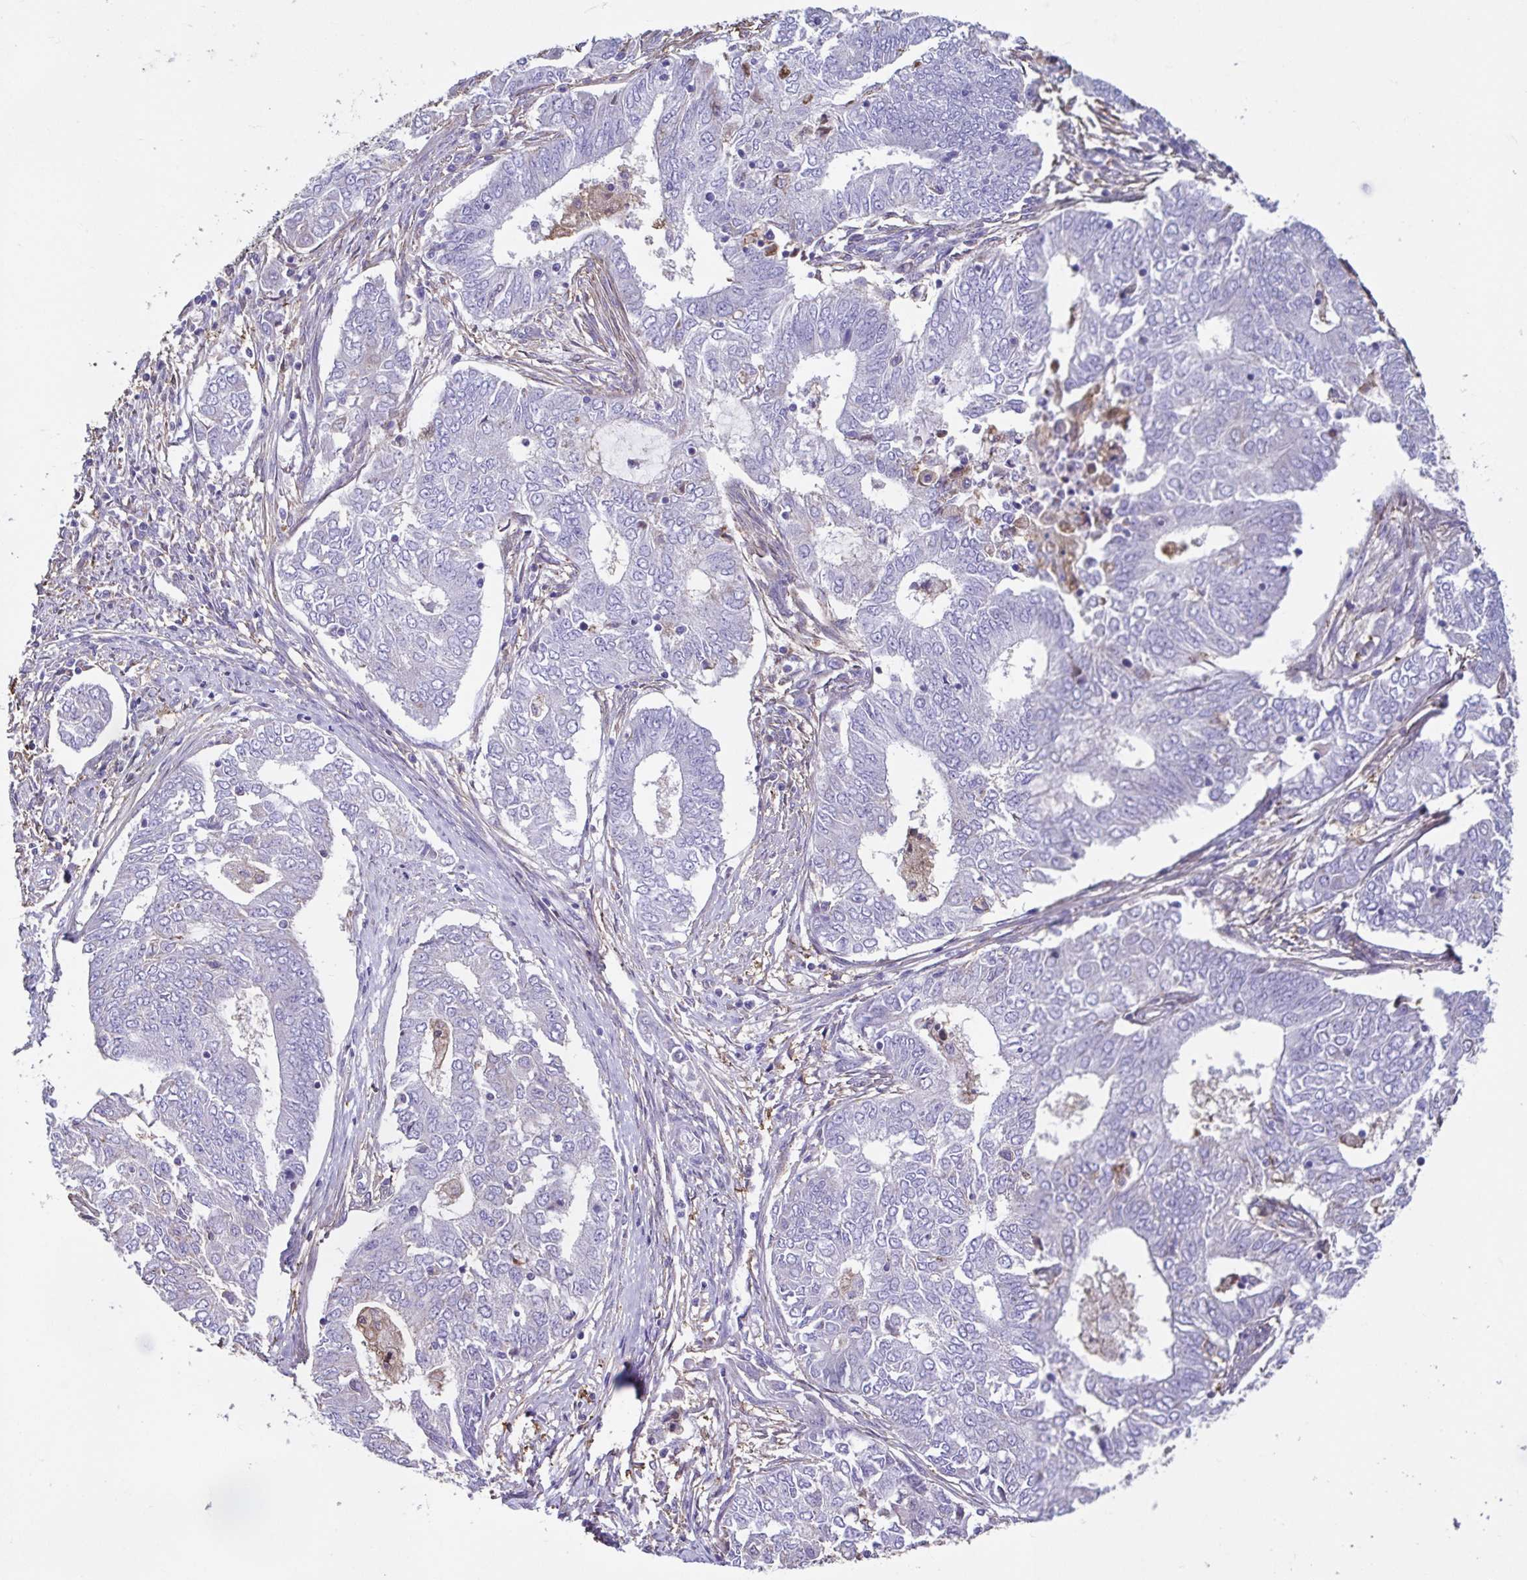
{"staining": {"intensity": "negative", "quantity": "none", "location": "none"}, "tissue": "endometrial cancer", "cell_type": "Tumor cells", "image_type": "cancer", "snomed": [{"axis": "morphology", "description": "Adenocarcinoma, NOS"}, {"axis": "topography", "description": "Endometrium"}], "caption": "A high-resolution image shows immunohistochemistry staining of adenocarcinoma (endometrial), which shows no significant staining in tumor cells.", "gene": "ANXA10", "patient": {"sex": "female", "age": 62}}